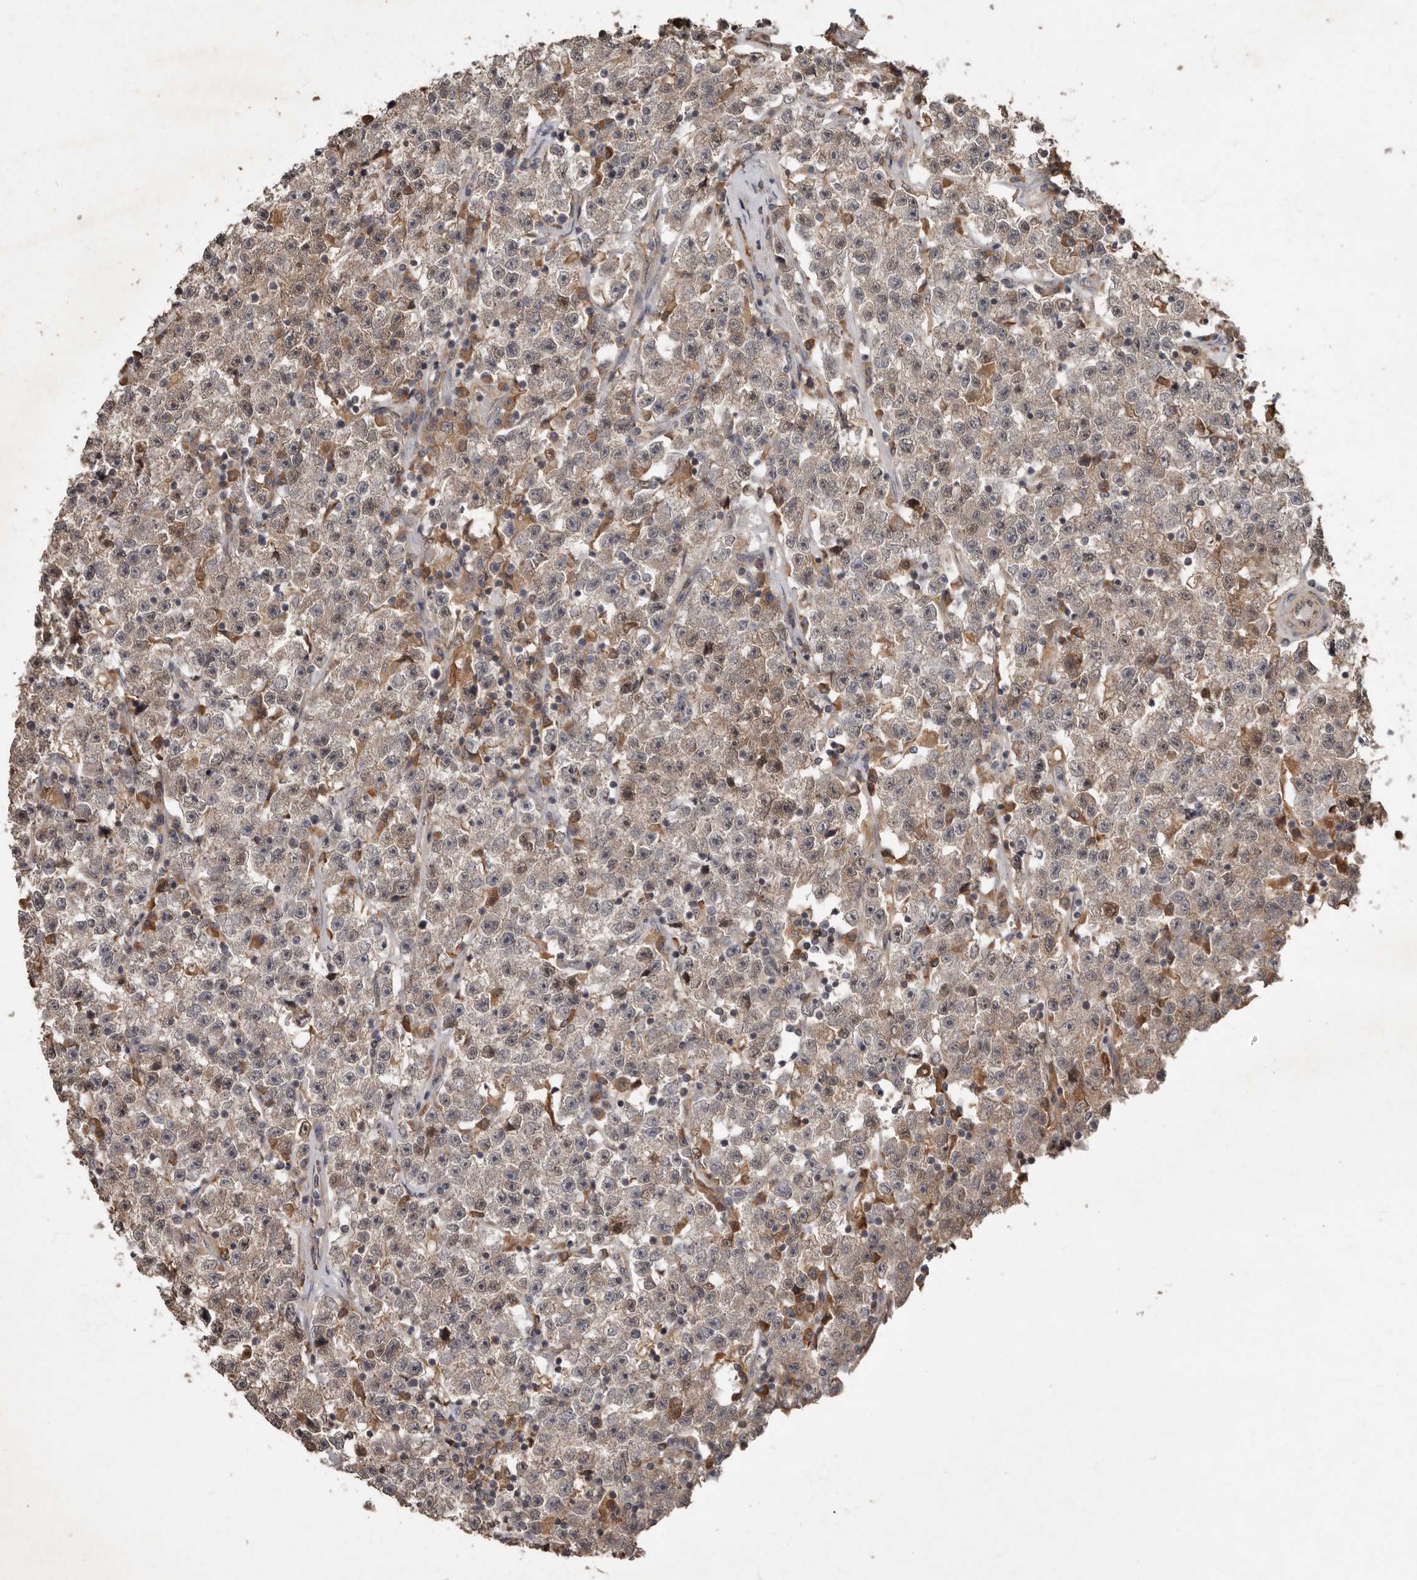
{"staining": {"intensity": "weak", "quantity": "<25%", "location": "cytoplasmic/membranous,nuclear"}, "tissue": "testis cancer", "cell_type": "Tumor cells", "image_type": "cancer", "snomed": [{"axis": "morphology", "description": "Seminoma, NOS"}, {"axis": "topography", "description": "Testis"}], "caption": "High power microscopy image of an immunohistochemistry (IHC) photomicrograph of testis cancer (seminoma), revealing no significant positivity in tumor cells.", "gene": "KIF26B", "patient": {"sex": "male", "age": 22}}